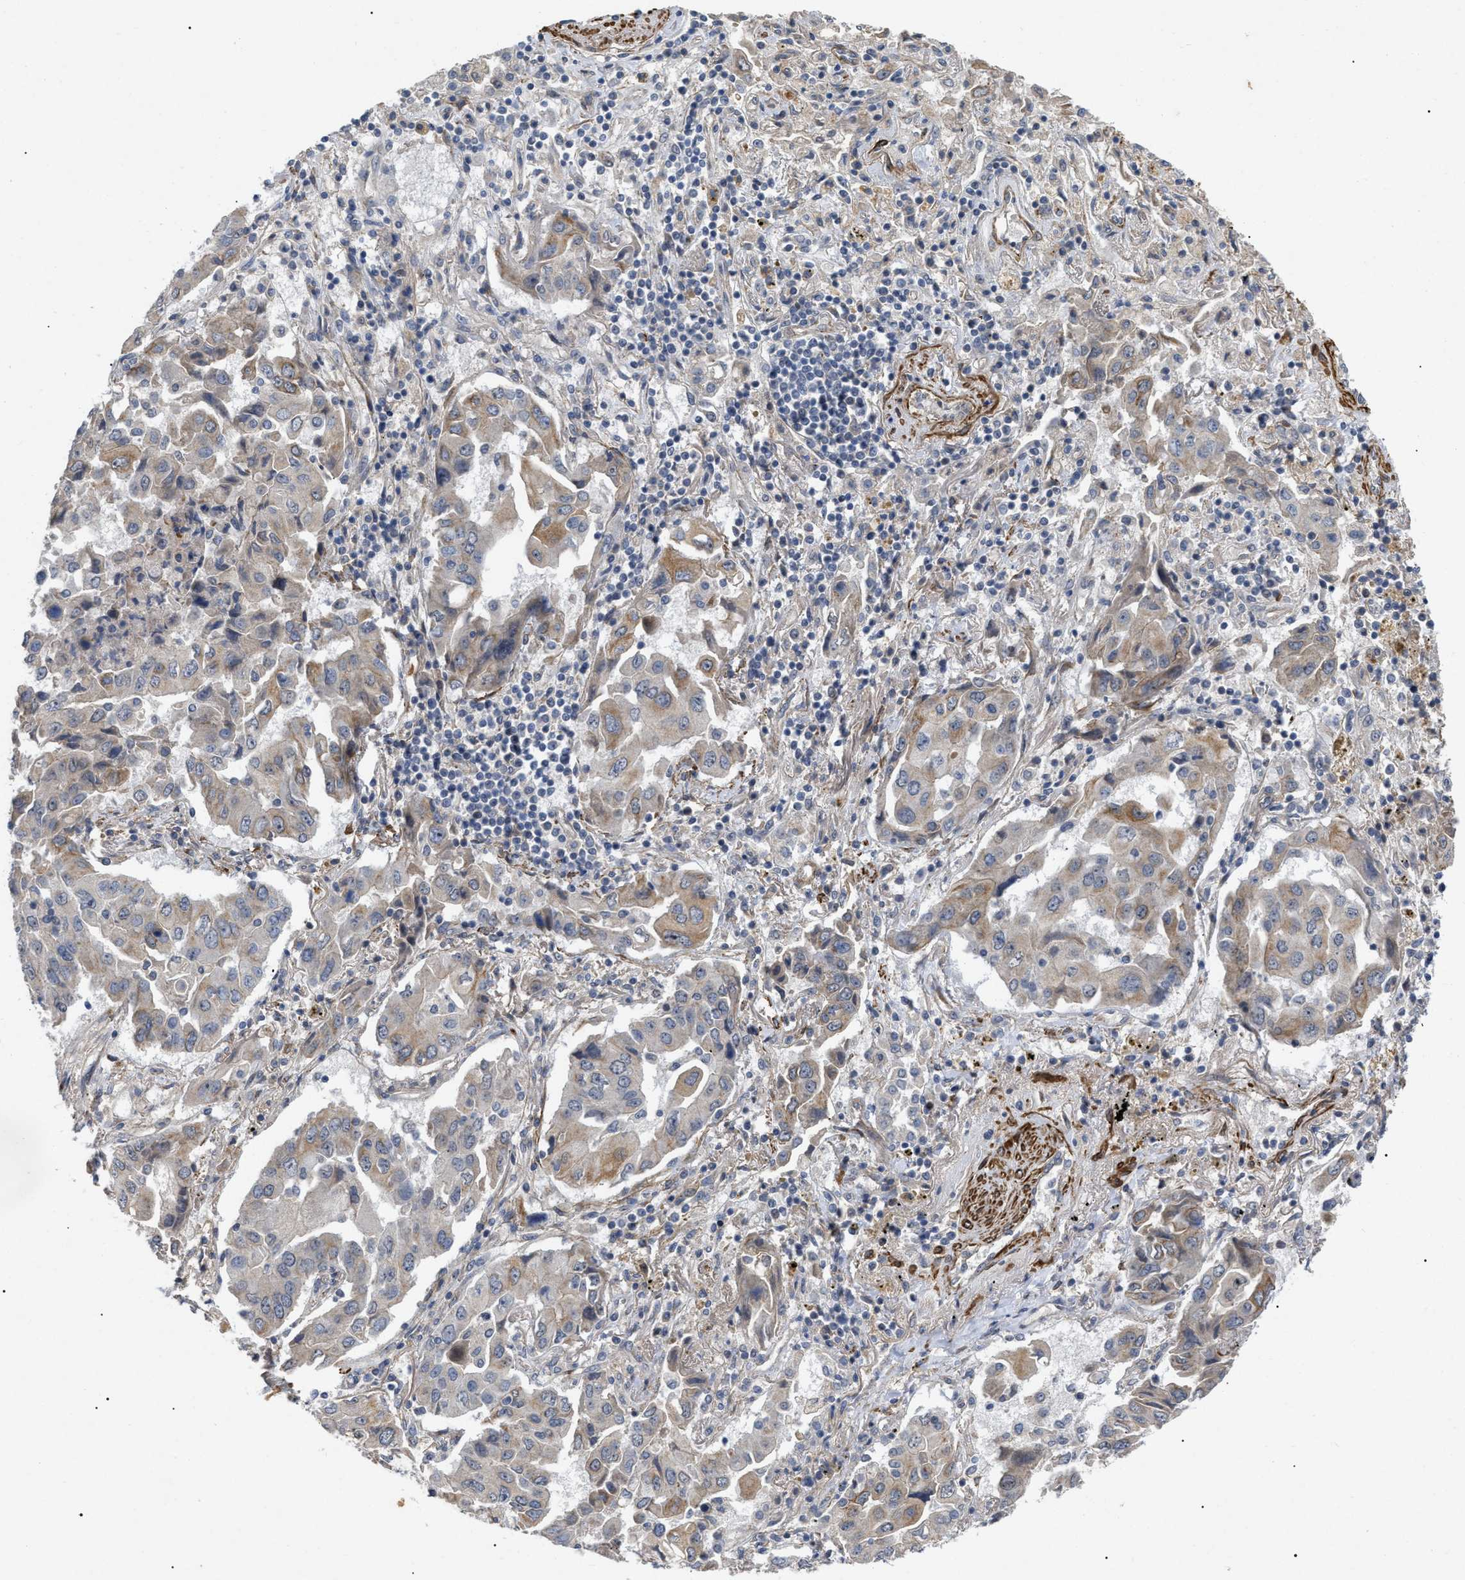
{"staining": {"intensity": "weak", "quantity": "<25%", "location": "cytoplasmic/membranous"}, "tissue": "lung cancer", "cell_type": "Tumor cells", "image_type": "cancer", "snomed": [{"axis": "morphology", "description": "Adenocarcinoma, NOS"}, {"axis": "topography", "description": "Lung"}], "caption": "High power microscopy photomicrograph of an immunohistochemistry (IHC) image of lung adenocarcinoma, revealing no significant staining in tumor cells.", "gene": "ST6GALNAC6", "patient": {"sex": "female", "age": 65}}